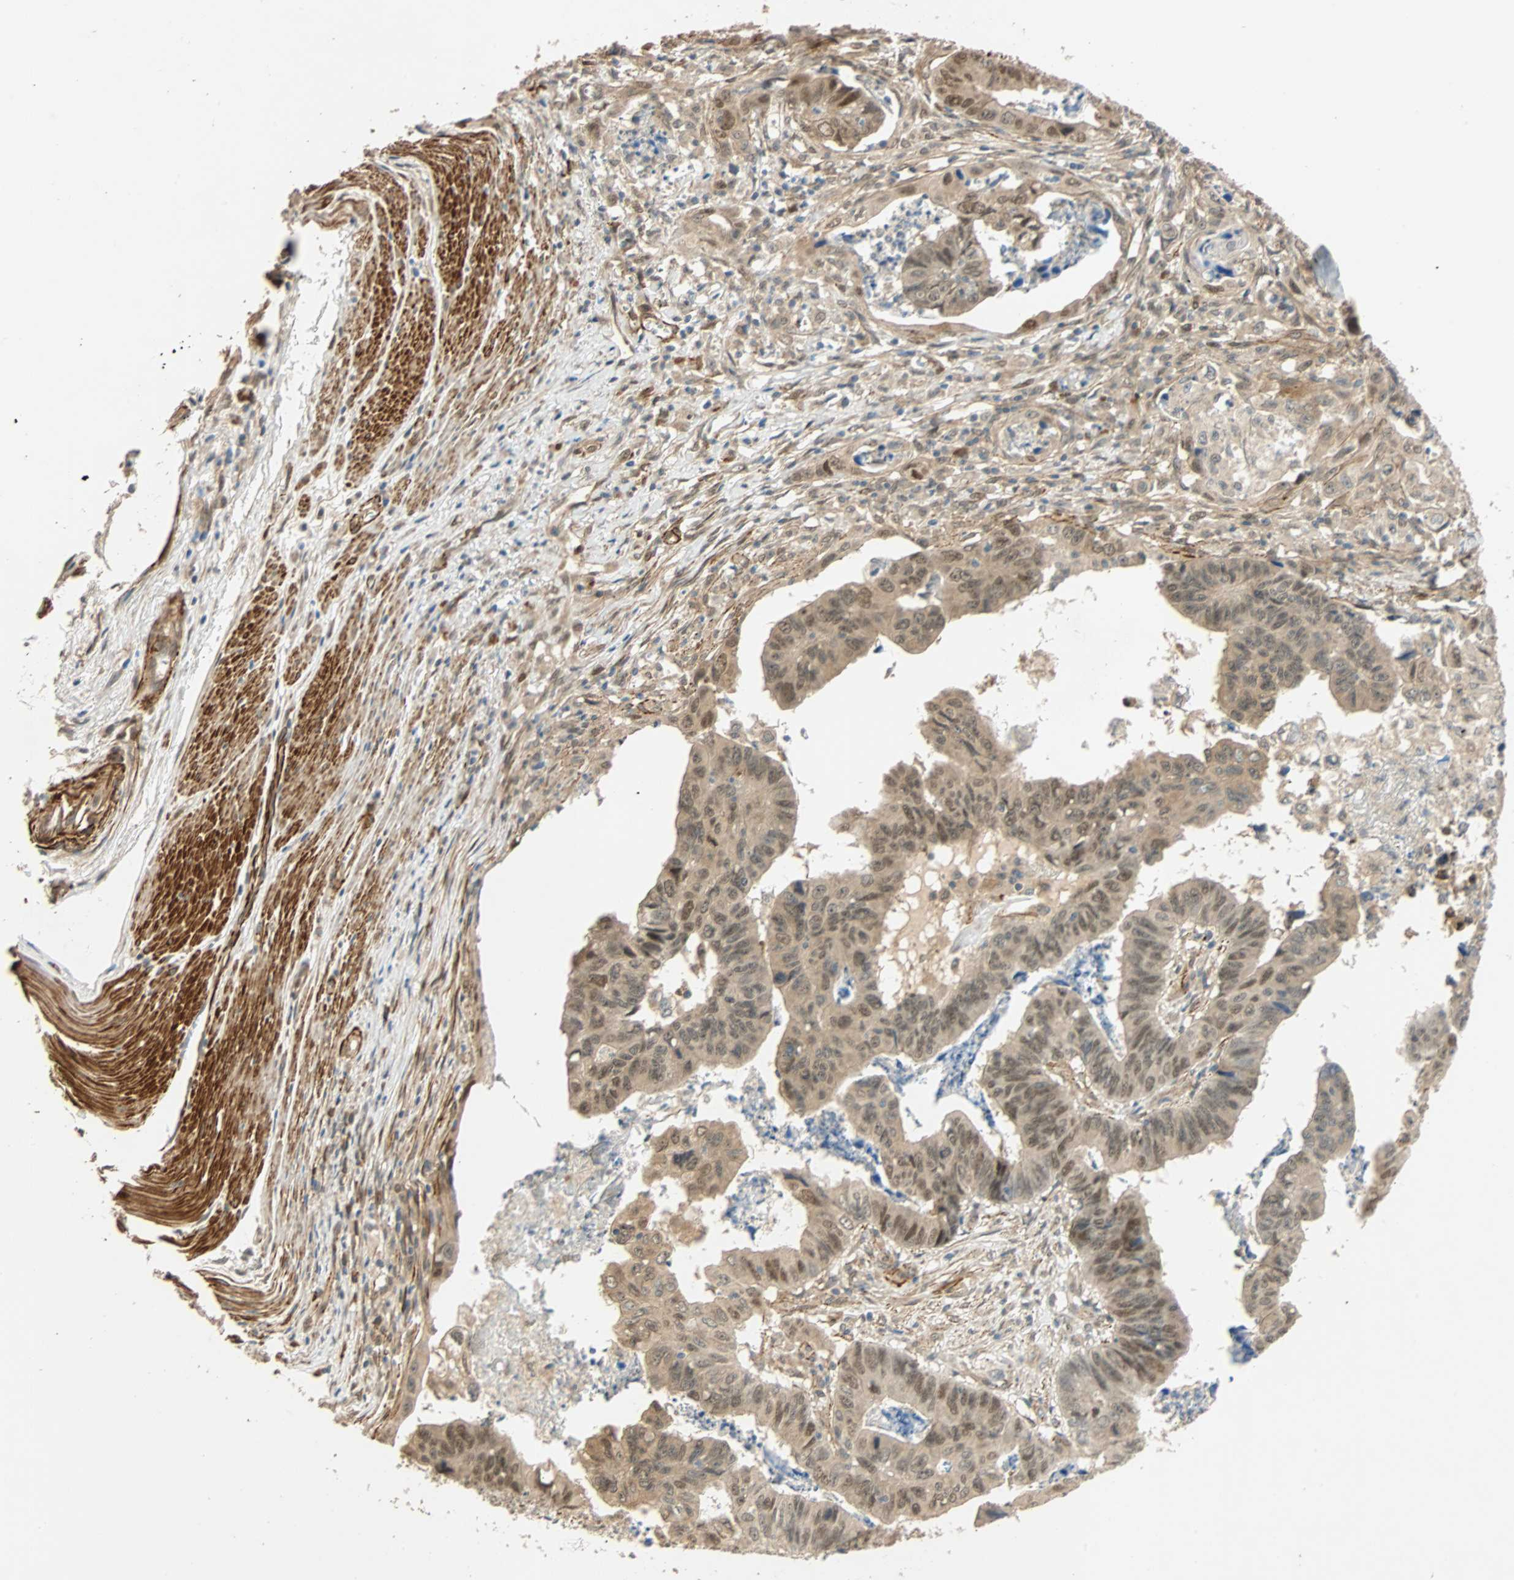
{"staining": {"intensity": "strong", "quantity": "25%-75%", "location": "cytoplasmic/membranous,nuclear"}, "tissue": "stomach cancer", "cell_type": "Tumor cells", "image_type": "cancer", "snomed": [{"axis": "morphology", "description": "Adenocarcinoma, NOS"}, {"axis": "topography", "description": "Stomach, lower"}], "caption": "A brown stain labels strong cytoplasmic/membranous and nuclear positivity of a protein in stomach cancer tumor cells.", "gene": "QSER1", "patient": {"sex": "male", "age": 77}}